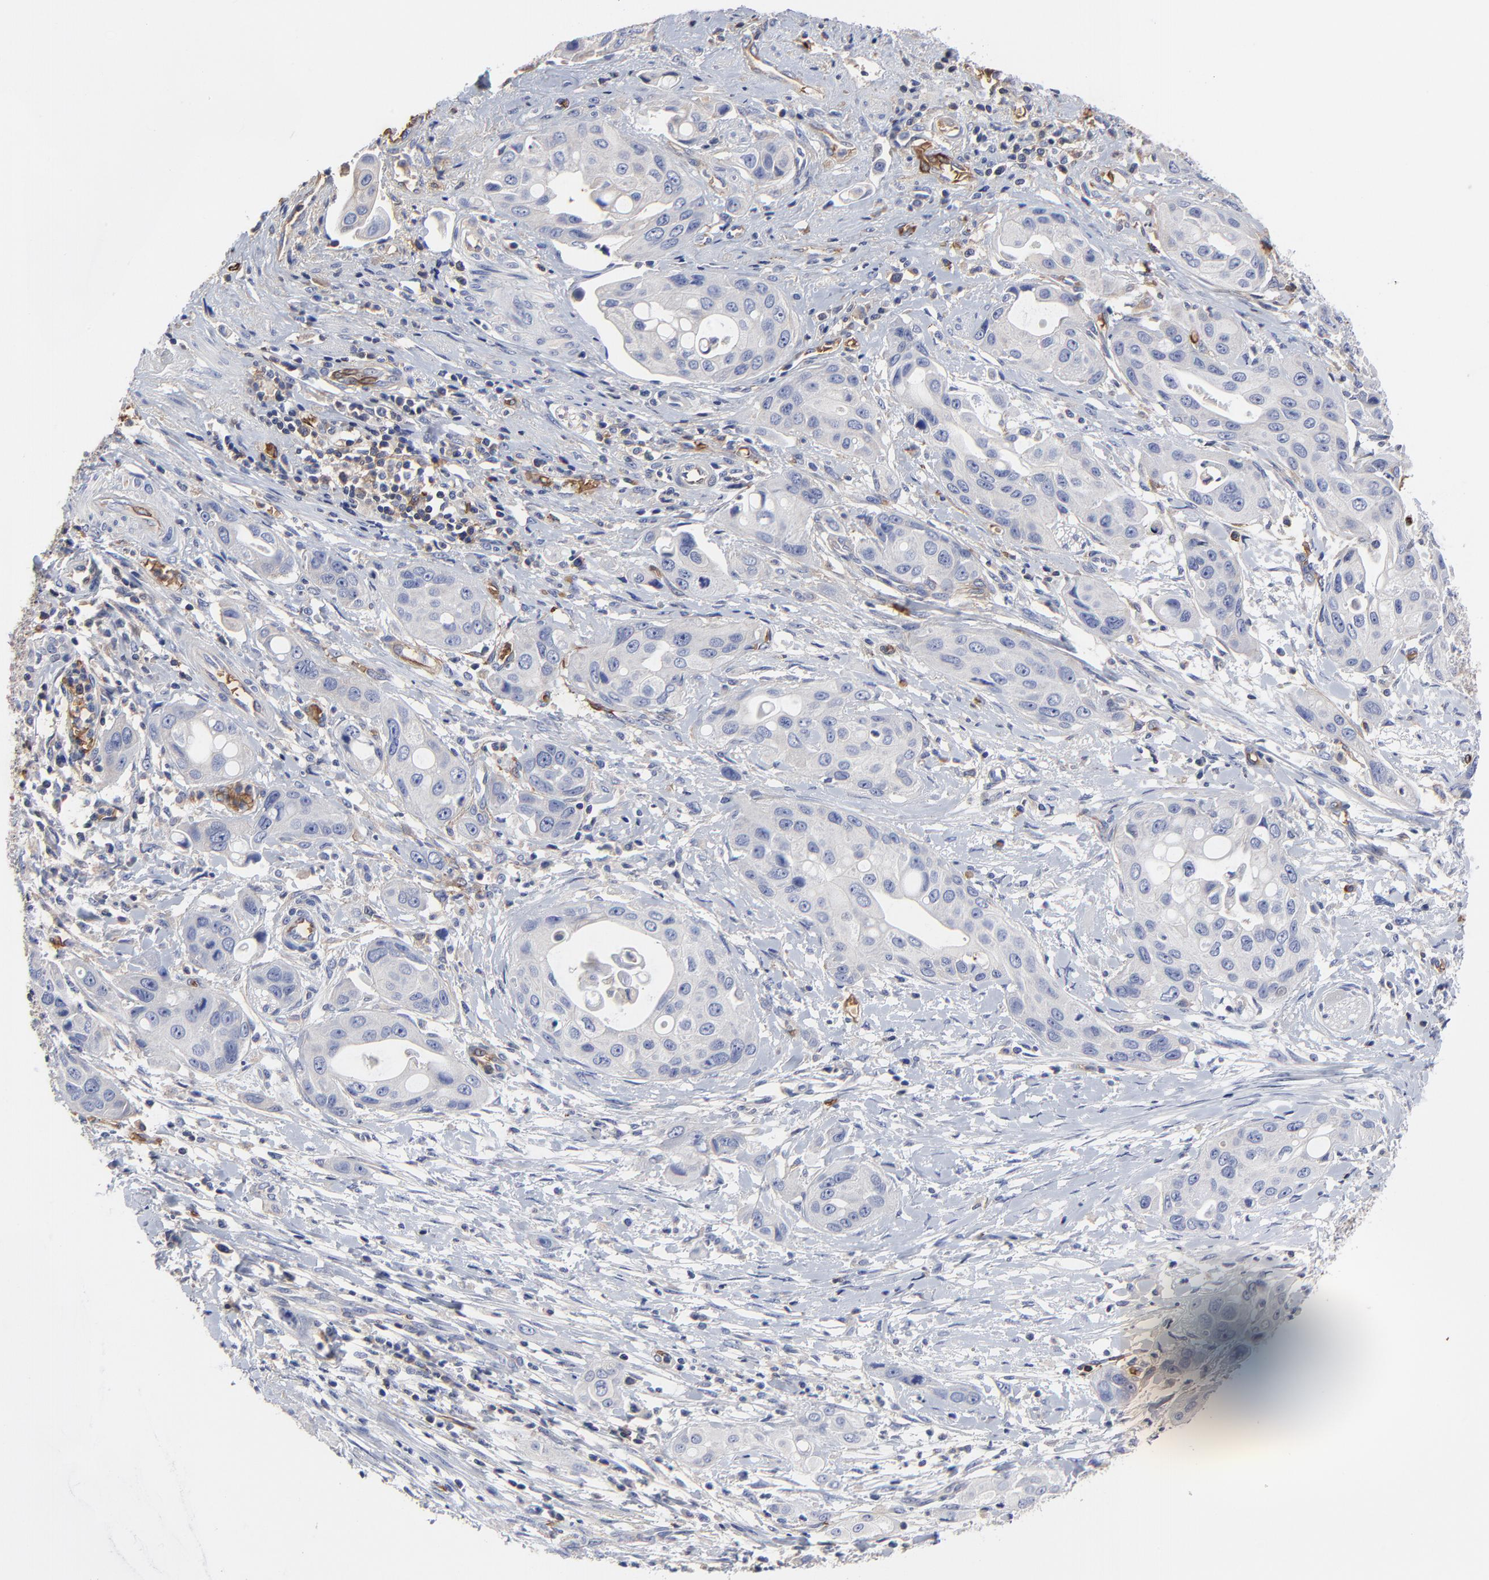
{"staining": {"intensity": "negative", "quantity": "none", "location": "none"}, "tissue": "pancreatic cancer", "cell_type": "Tumor cells", "image_type": "cancer", "snomed": [{"axis": "morphology", "description": "Adenocarcinoma, NOS"}, {"axis": "topography", "description": "Pancreas"}], "caption": "IHC of pancreatic cancer reveals no staining in tumor cells.", "gene": "PAG1", "patient": {"sex": "female", "age": 60}}